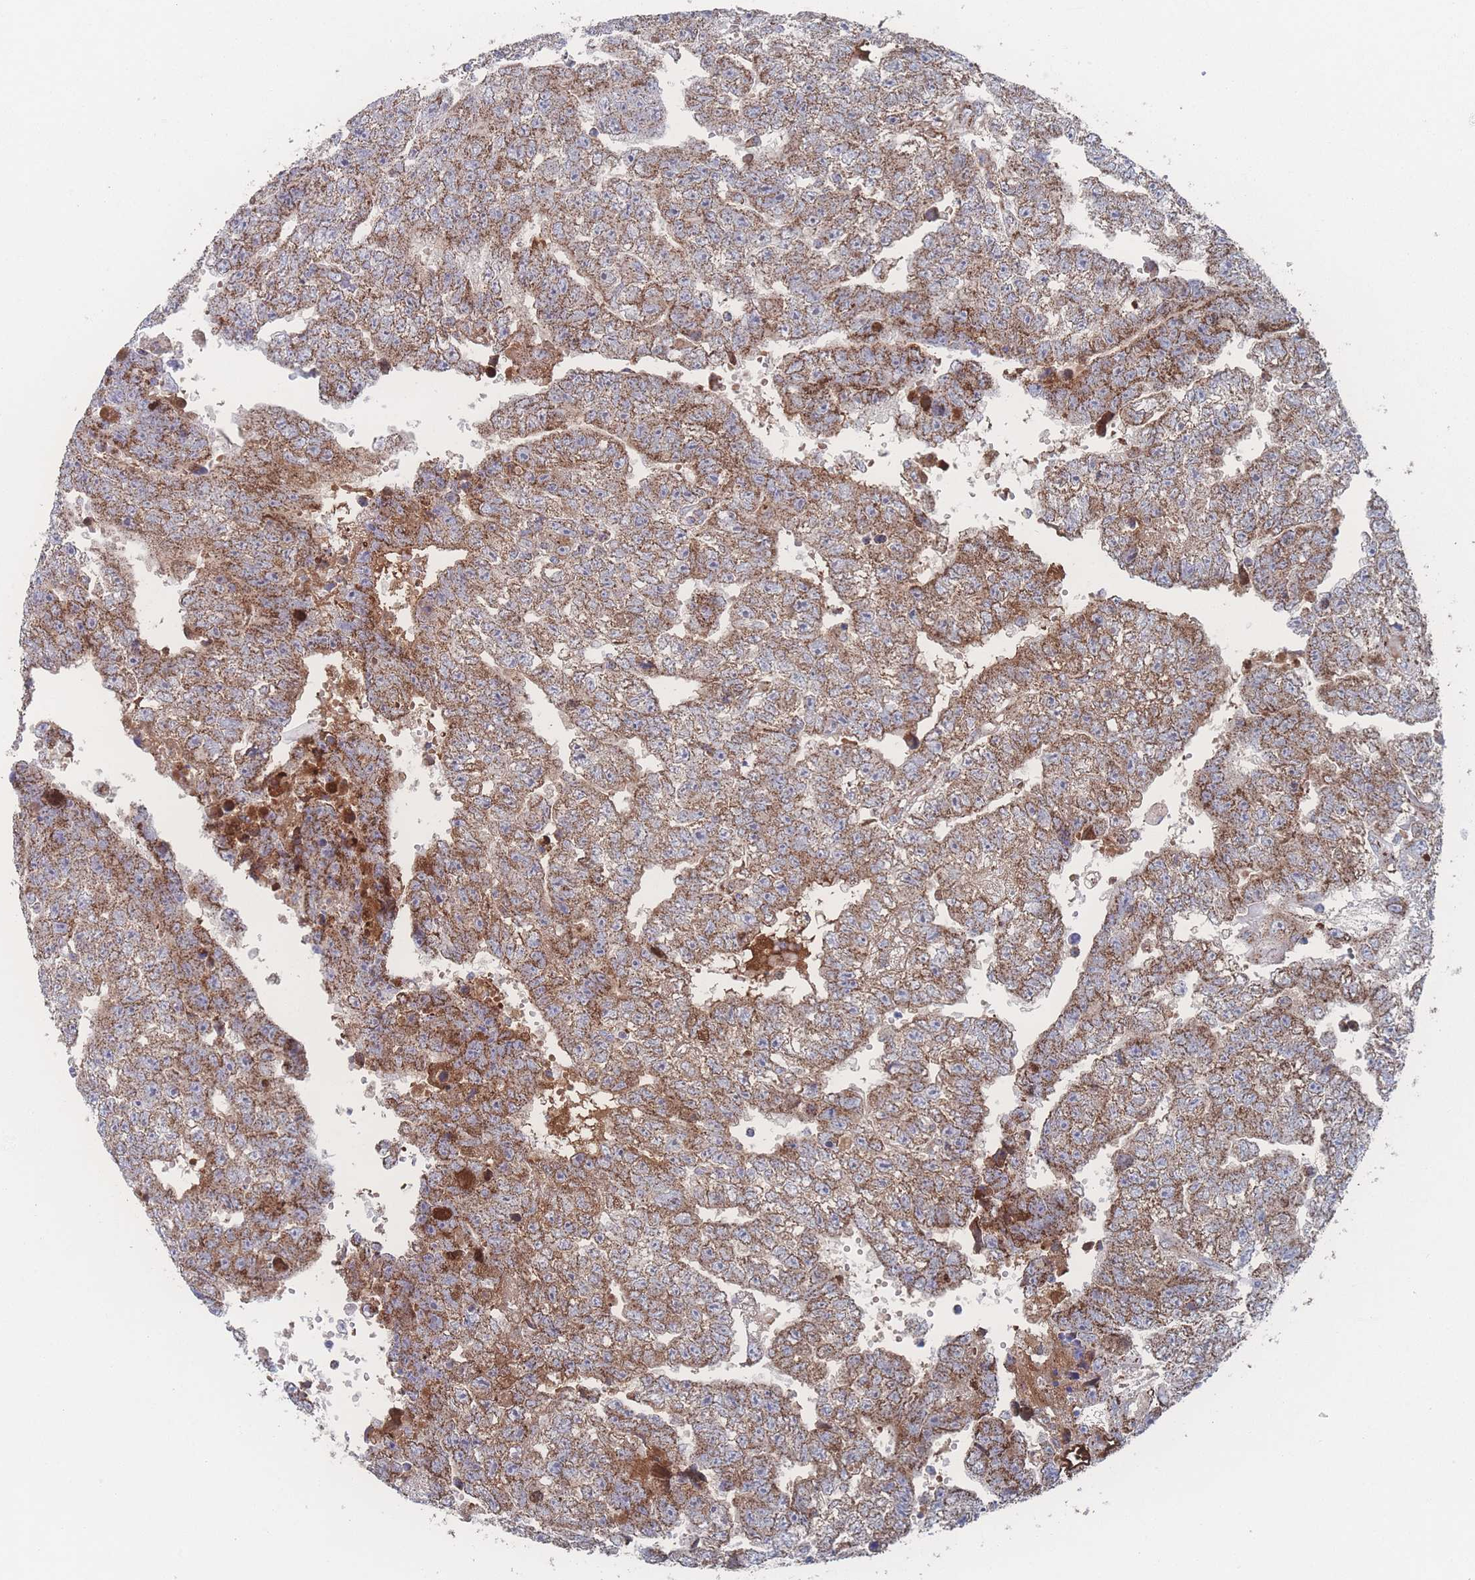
{"staining": {"intensity": "moderate", "quantity": ">75%", "location": "cytoplasmic/membranous"}, "tissue": "testis cancer", "cell_type": "Tumor cells", "image_type": "cancer", "snomed": [{"axis": "morphology", "description": "Carcinoma, Embryonal, NOS"}, {"axis": "topography", "description": "Testis"}], "caption": "A photomicrograph of testis embryonal carcinoma stained for a protein shows moderate cytoplasmic/membranous brown staining in tumor cells.", "gene": "PEX14", "patient": {"sex": "male", "age": 25}}